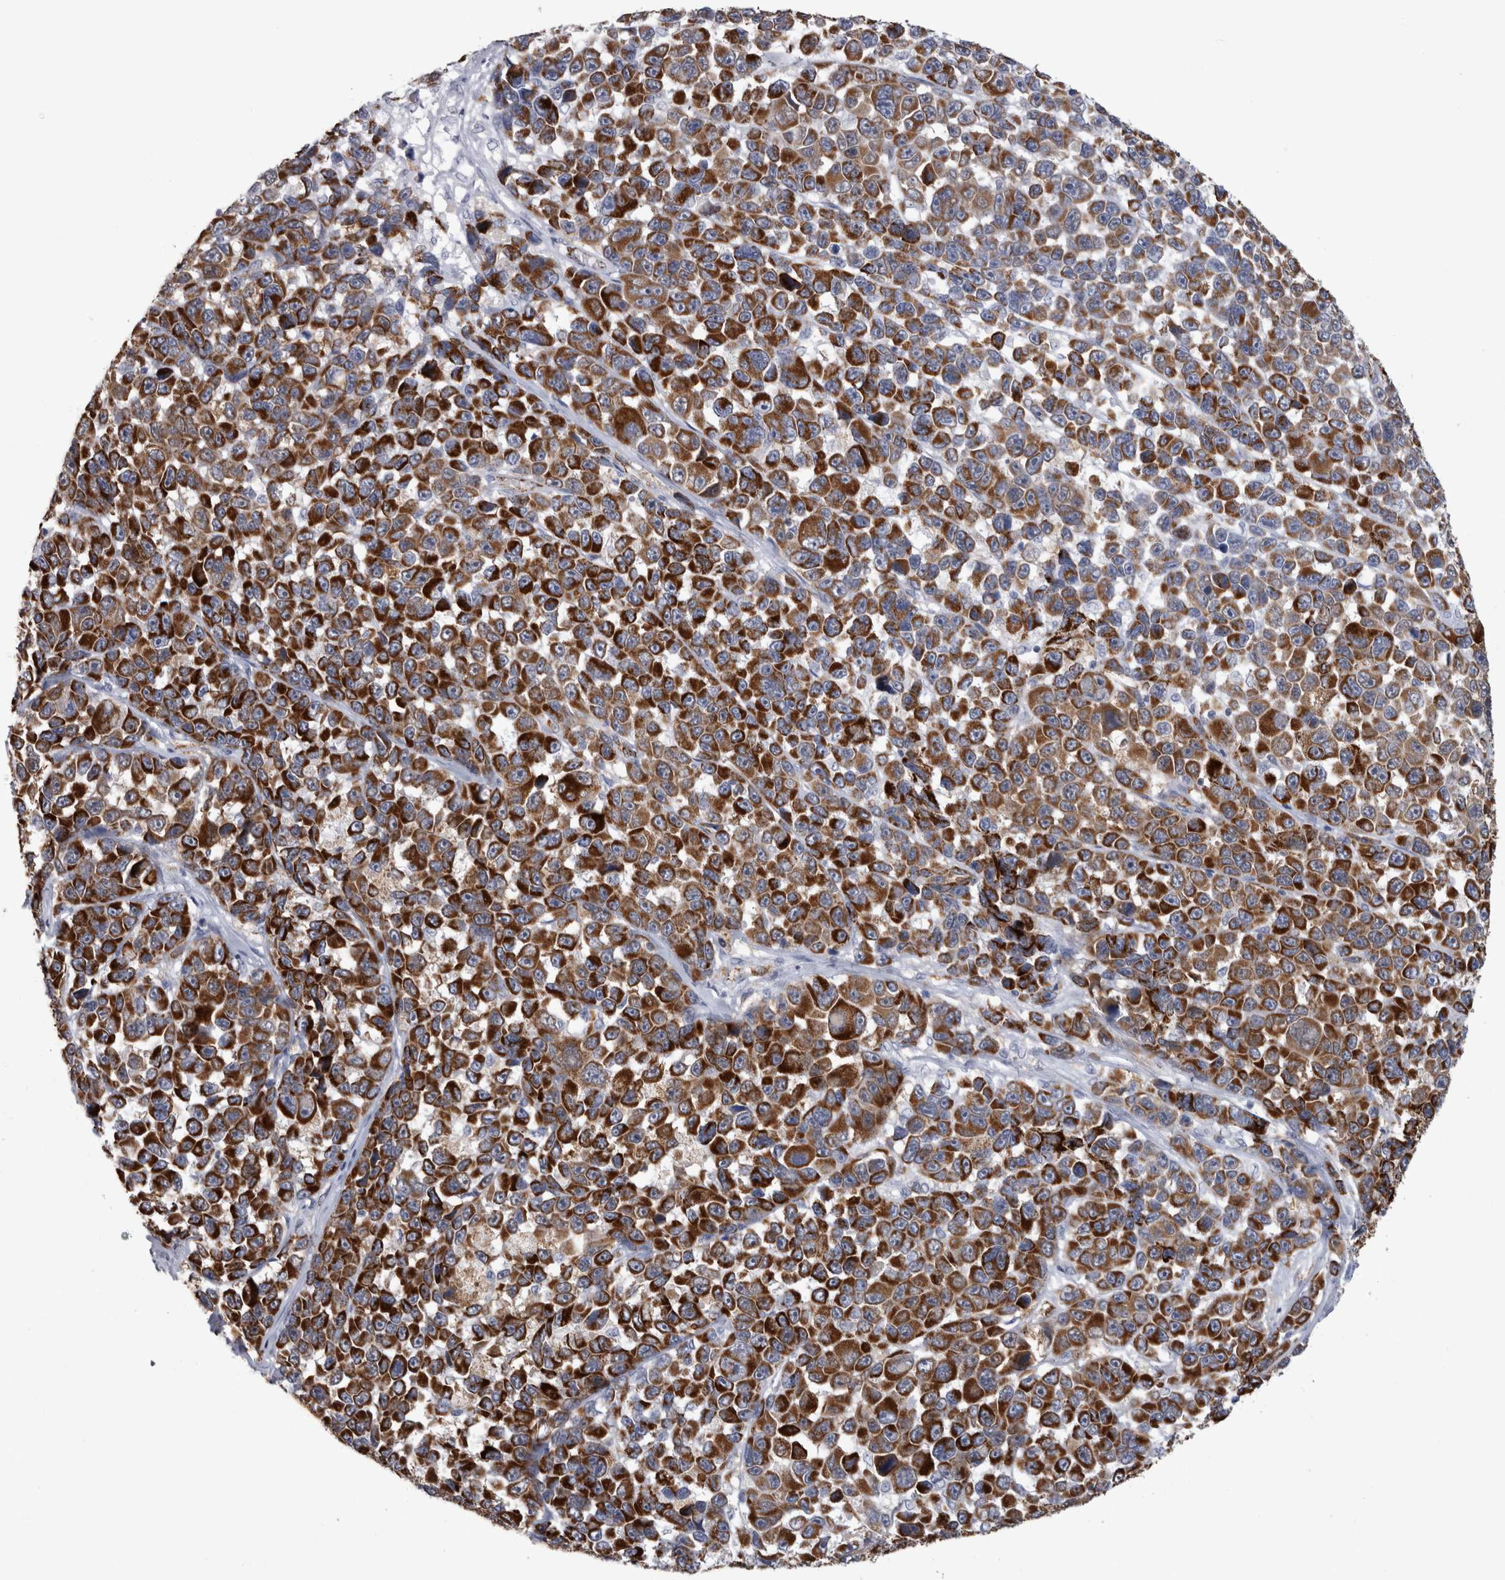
{"staining": {"intensity": "strong", "quantity": ">75%", "location": "cytoplasmic/membranous"}, "tissue": "melanoma", "cell_type": "Tumor cells", "image_type": "cancer", "snomed": [{"axis": "morphology", "description": "Malignant melanoma, NOS"}, {"axis": "topography", "description": "Skin"}], "caption": "Strong cytoplasmic/membranous staining for a protein is present in approximately >75% of tumor cells of malignant melanoma using IHC.", "gene": "ACOT7", "patient": {"sex": "male", "age": 53}}